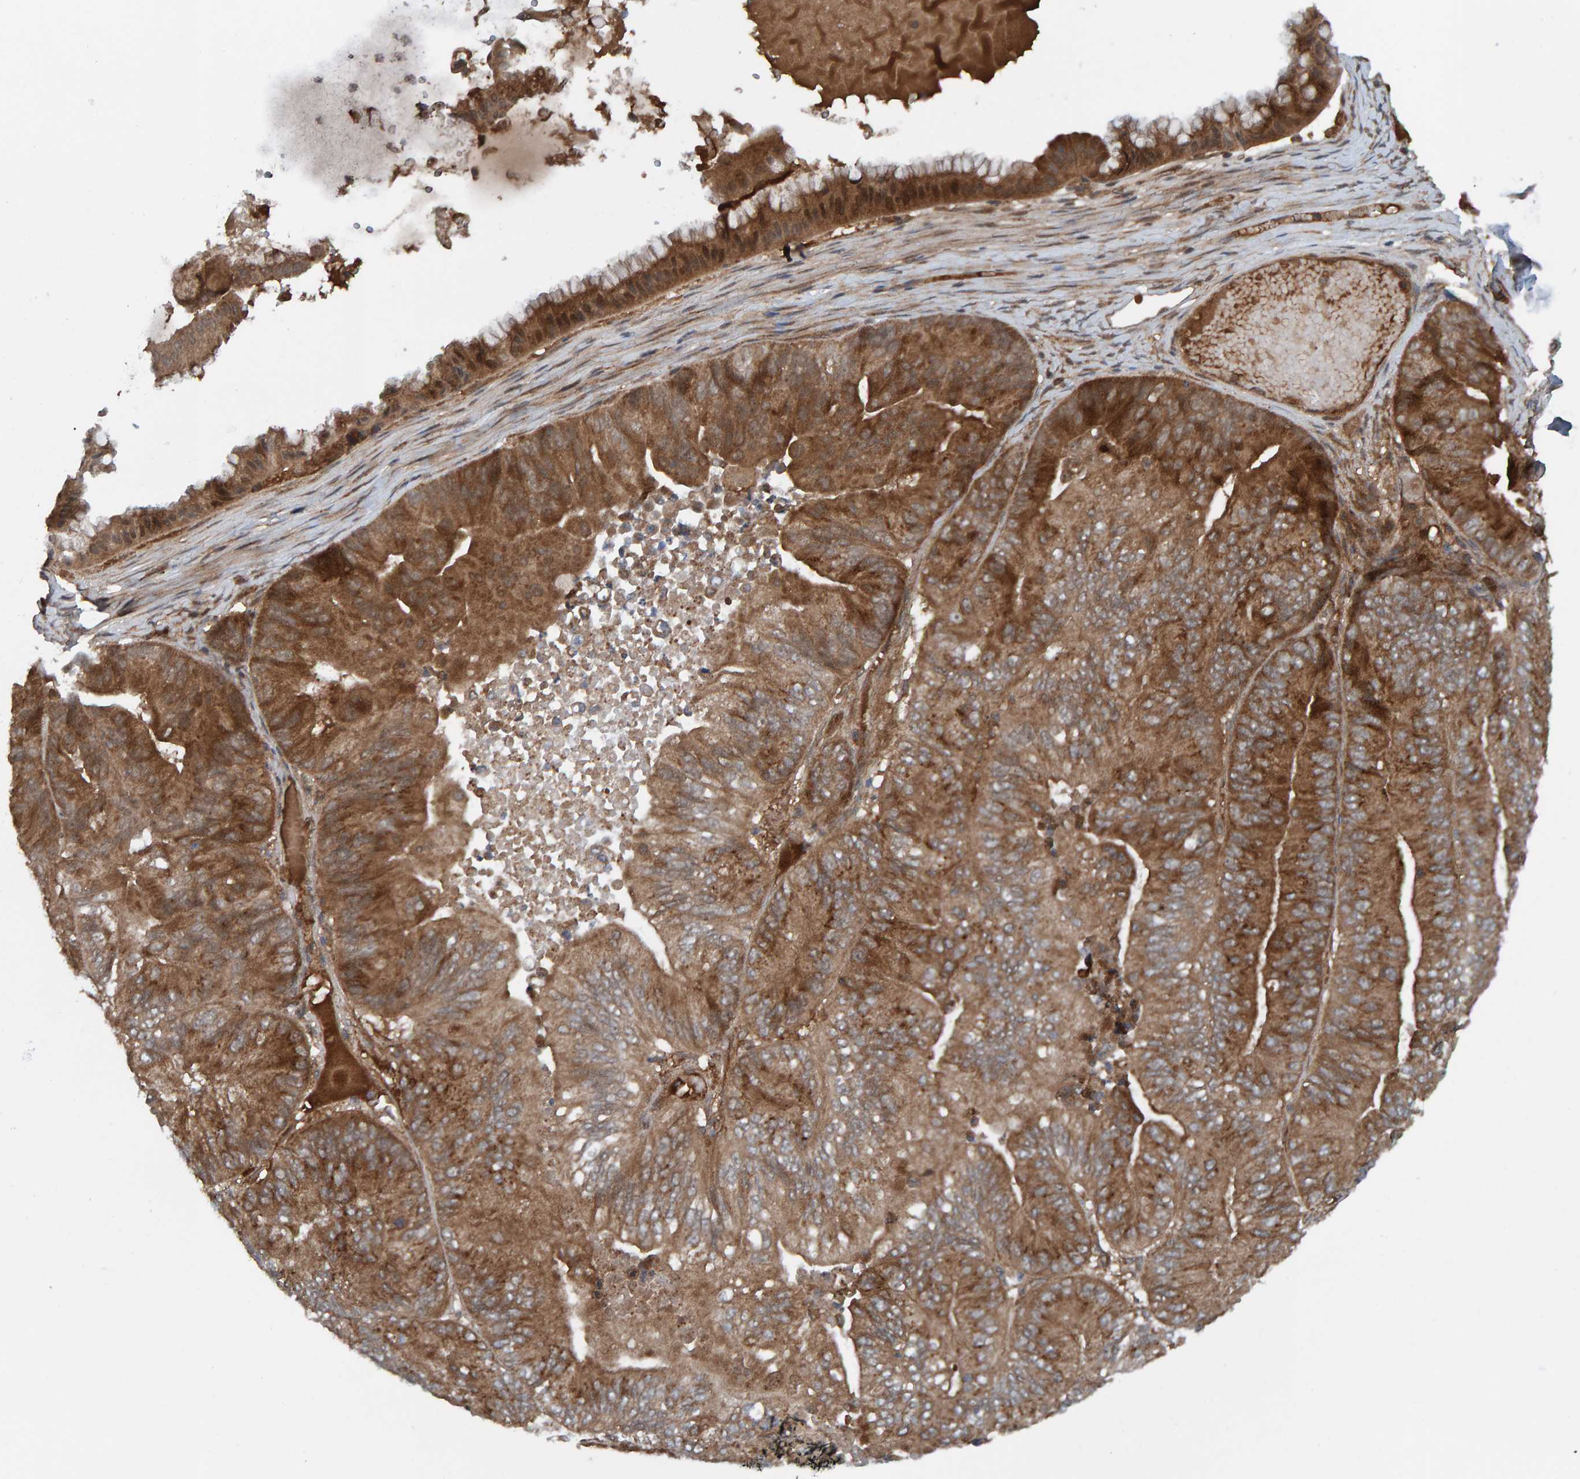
{"staining": {"intensity": "moderate", "quantity": ">75%", "location": "cytoplasmic/membranous"}, "tissue": "ovarian cancer", "cell_type": "Tumor cells", "image_type": "cancer", "snomed": [{"axis": "morphology", "description": "Cystadenocarcinoma, mucinous, NOS"}, {"axis": "topography", "description": "Ovary"}], "caption": "The immunohistochemical stain highlights moderate cytoplasmic/membranous positivity in tumor cells of ovarian mucinous cystadenocarcinoma tissue.", "gene": "CUEDC1", "patient": {"sex": "female", "age": 61}}